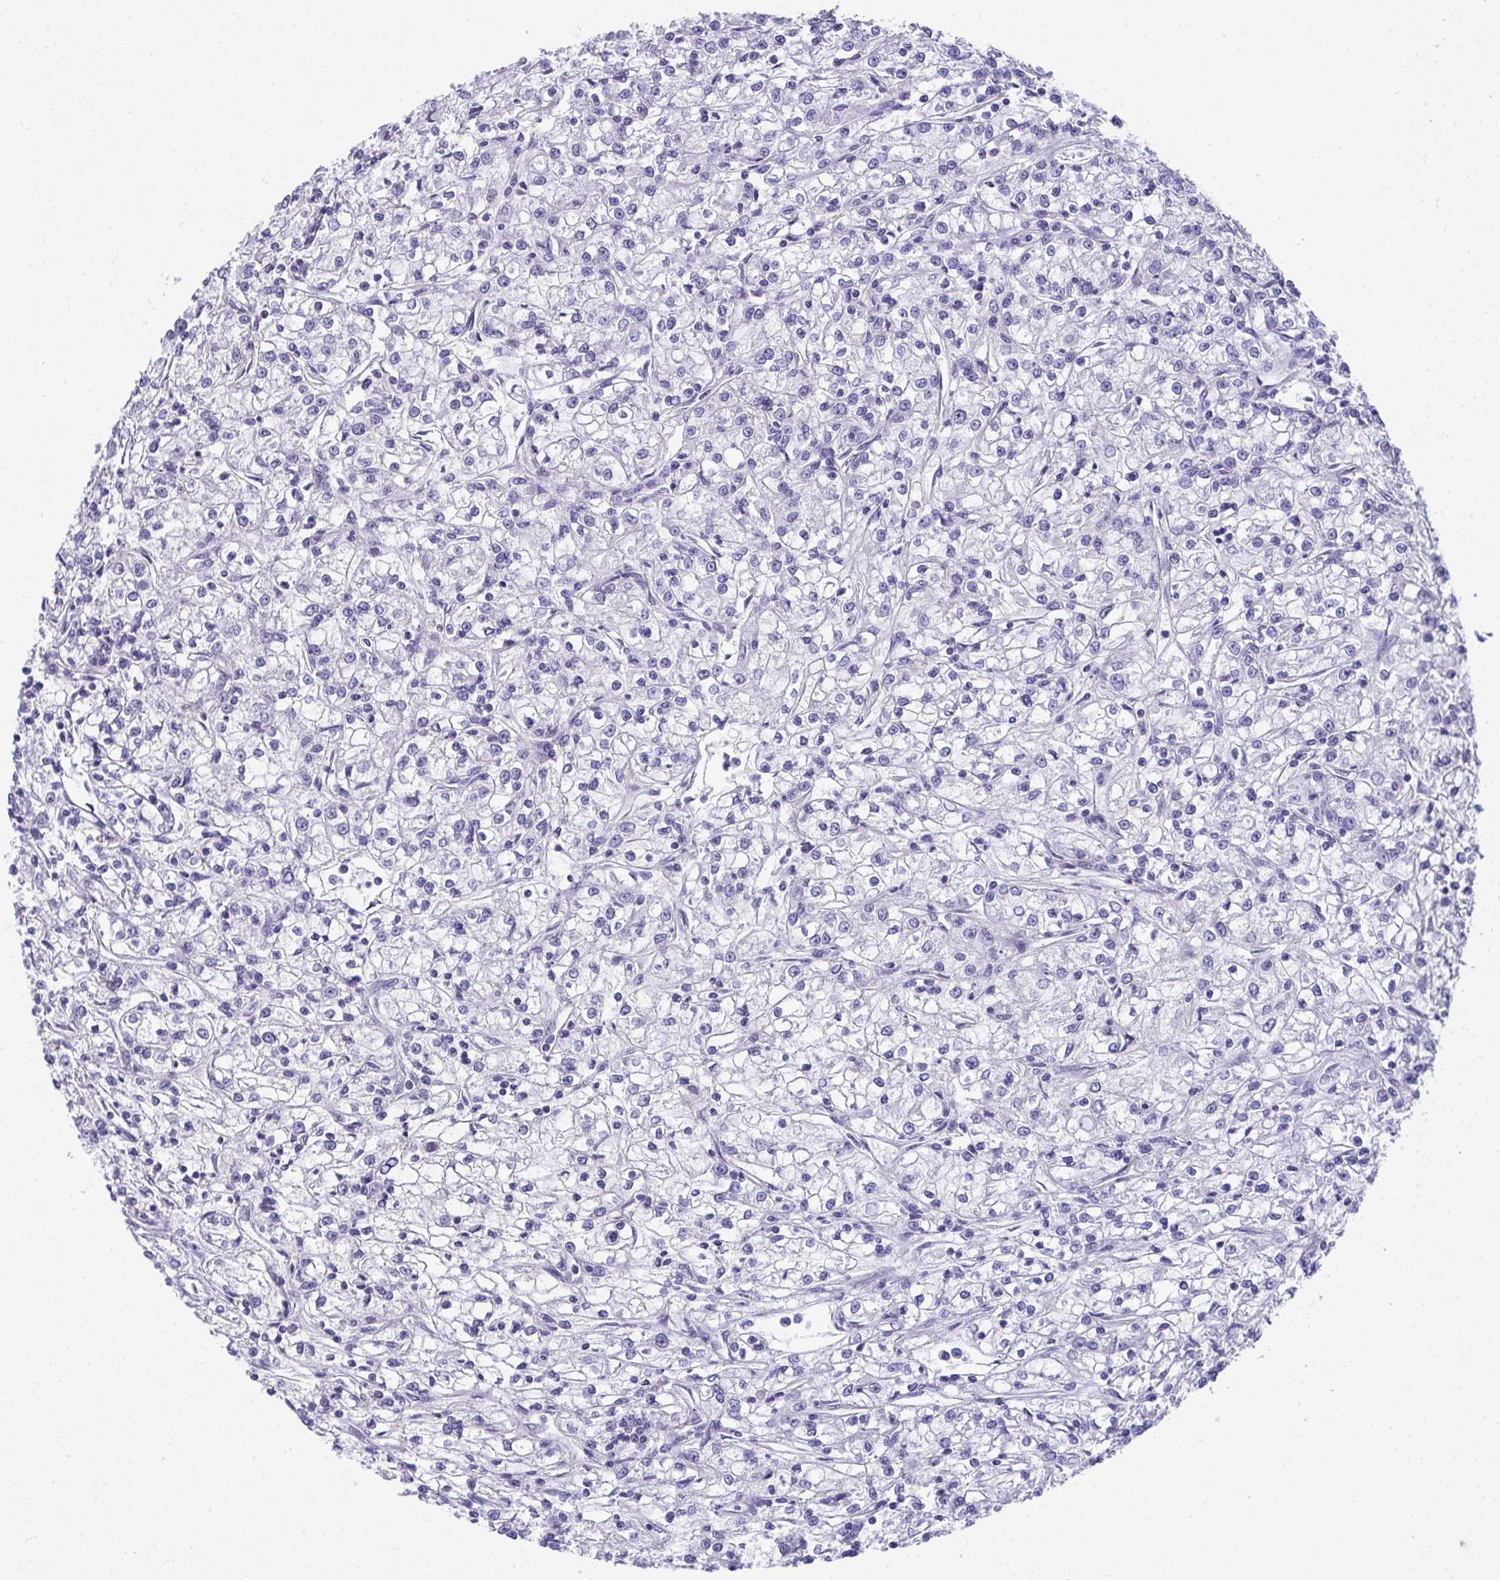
{"staining": {"intensity": "negative", "quantity": "none", "location": "none"}, "tissue": "renal cancer", "cell_type": "Tumor cells", "image_type": "cancer", "snomed": [{"axis": "morphology", "description": "Adenocarcinoma, NOS"}, {"axis": "topography", "description": "Kidney"}], "caption": "Renal cancer (adenocarcinoma) was stained to show a protein in brown. There is no significant expression in tumor cells.", "gene": "MYL12A", "patient": {"sex": "female", "age": 59}}